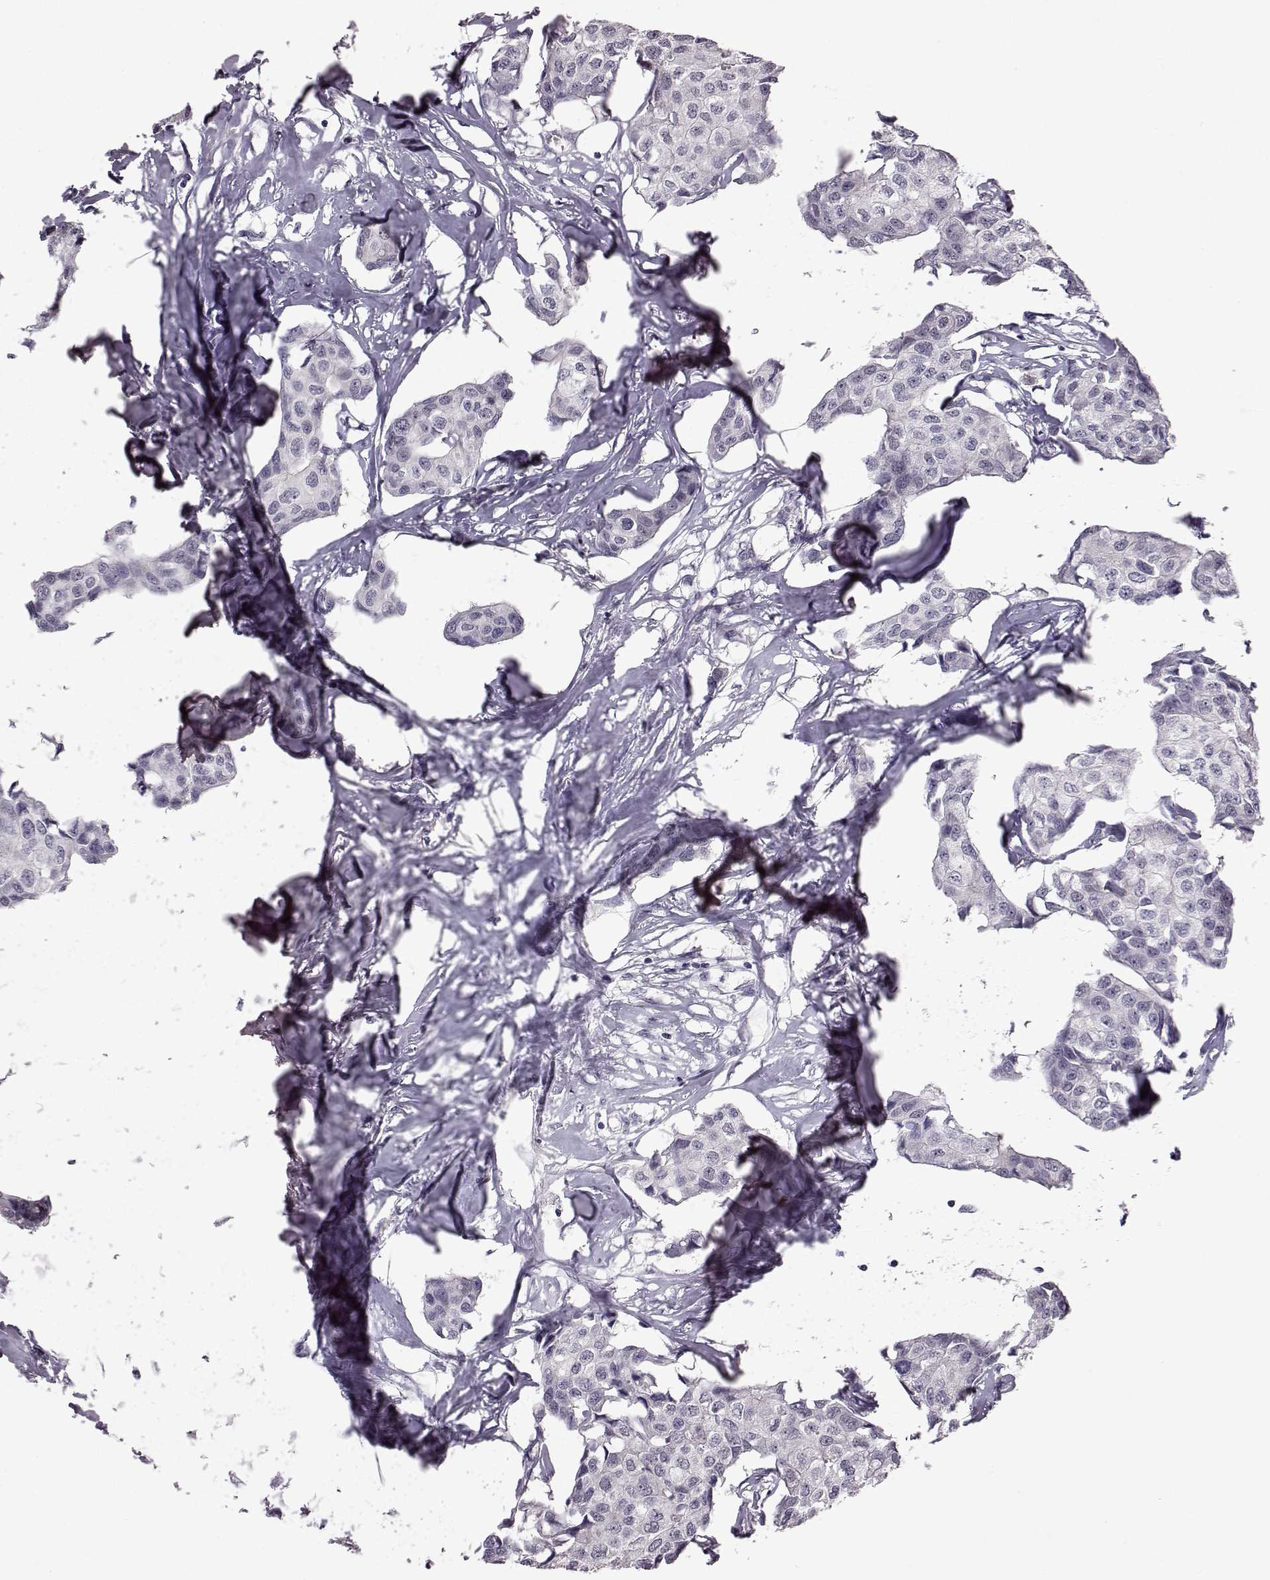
{"staining": {"intensity": "negative", "quantity": "none", "location": "none"}, "tissue": "breast cancer", "cell_type": "Tumor cells", "image_type": "cancer", "snomed": [{"axis": "morphology", "description": "Duct carcinoma"}, {"axis": "topography", "description": "Breast"}], "caption": "IHC histopathology image of neoplastic tissue: human breast cancer (infiltrating ductal carcinoma) stained with DAB (3,3'-diaminobenzidine) reveals no significant protein staining in tumor cells.", "gene": "C10orf62", "patient": {"sex": "female", "age": 80}}